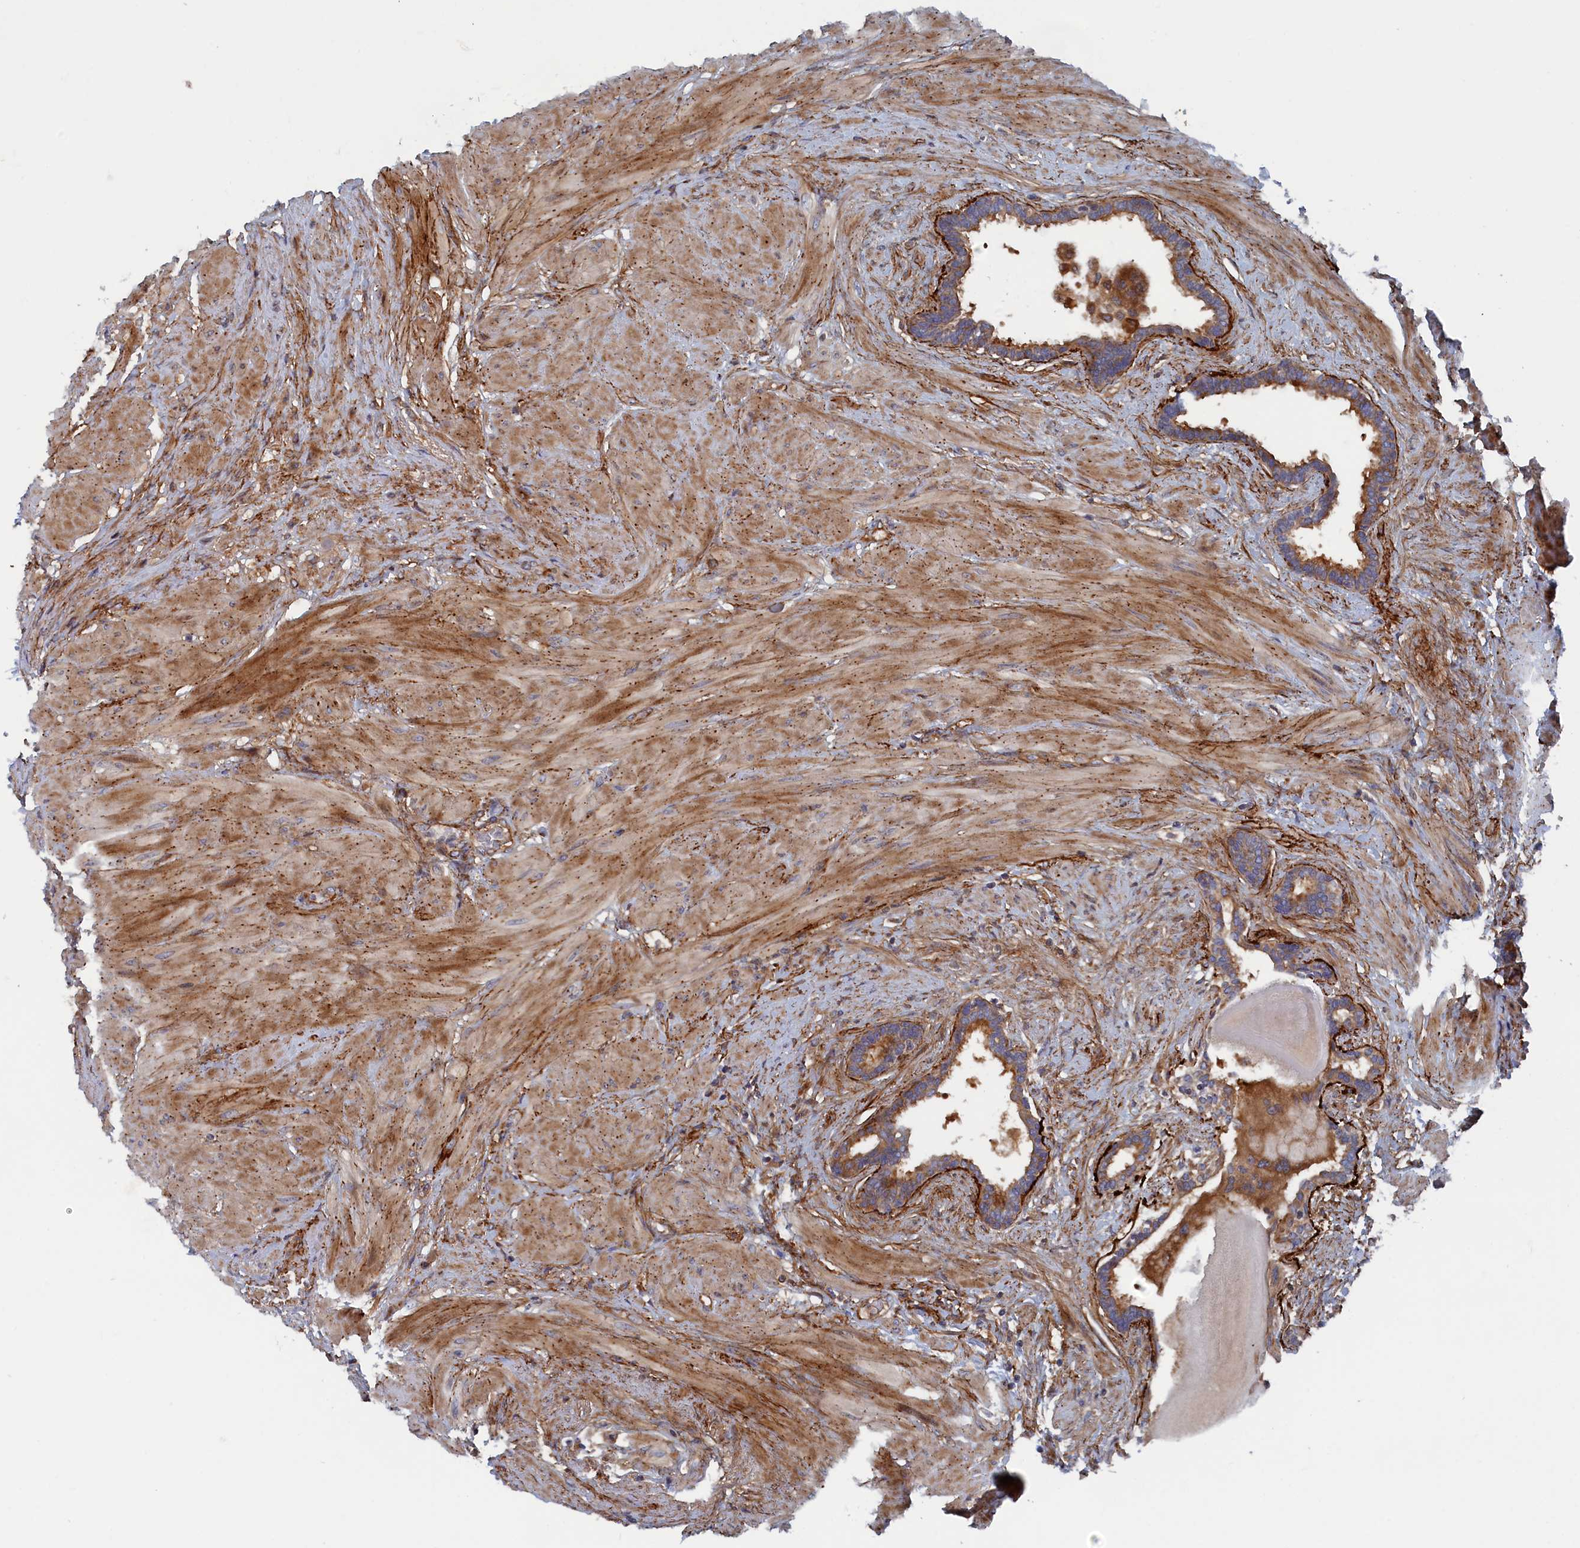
{"staining": {"intensity": "moderate", "quantity": ">75%", "location": "cytoplasmic/membranous"}, "tissue": "prostate", "cell_type": "Glandular cells", "image_type": "normal", "snomed": [{"axis": "morphology", "description": "Normal tissue, NOS"}, {"axis": "topography", "description": "Prostate"}], "caption": "Prostate stained with DAB immunohistochemistry exhibits medium levels of moderate cytoplasmic/membranous staining in about >75% of glandular cells. The staining was performed using DAB, with brown indicating positive protein expression. Nuclei are stained blue with hematoxylin.", "gene": "TMEM196", "patient": {"sex": "male", "age": 48}}